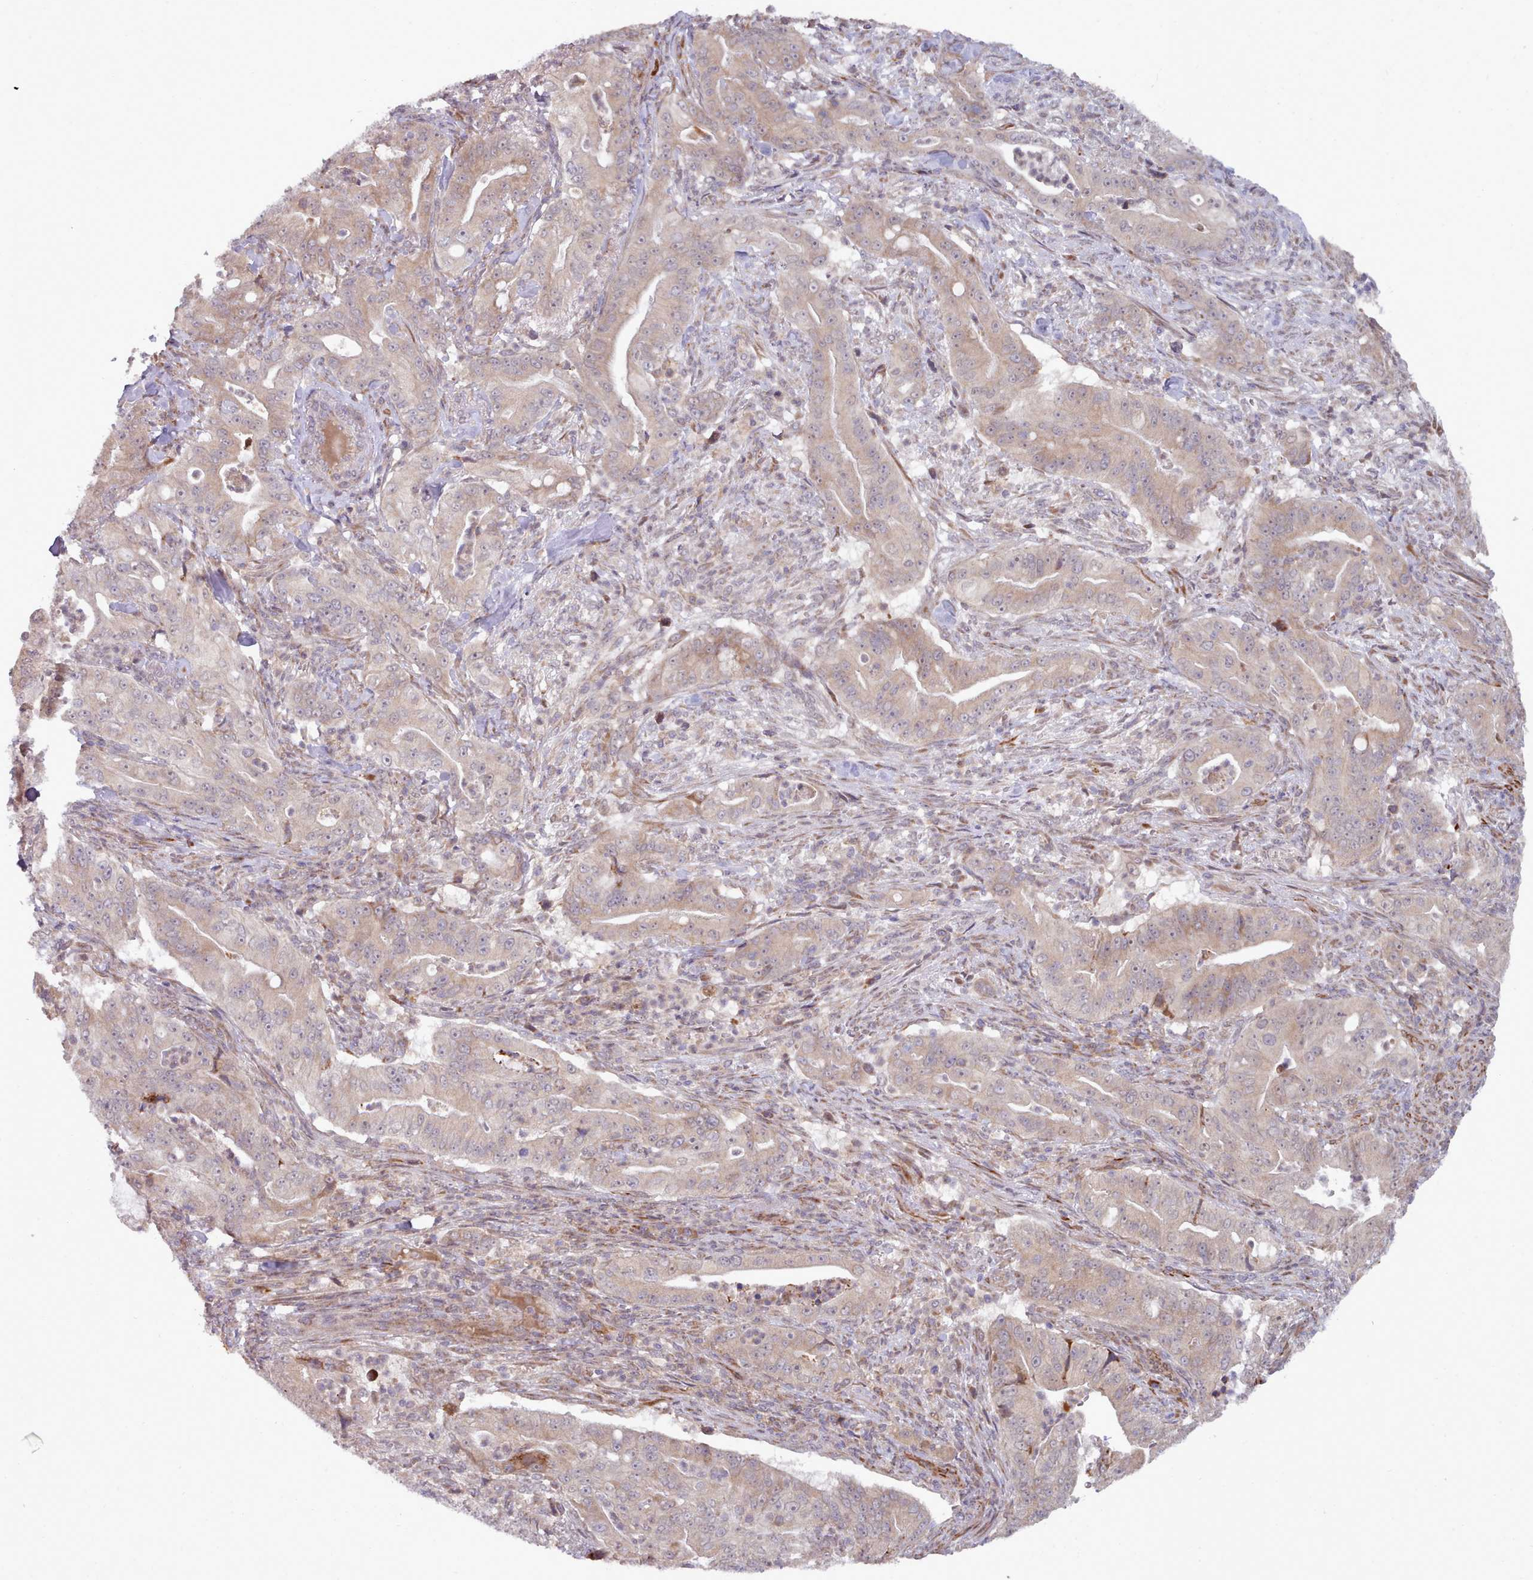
{"staining": {"intensity": "weak", "quantity": "25%-75%", "location": "cytoplasmic/membranous"}, "tissue": "pancreatic cancer", "cell_type": "Tumor cells", "image_type": "cancer", "snomed": [{"axis": "morphology", "description": "Adenocarcinoma, NOS"}, {"axis": "topography", "description": "Pancreas"}], "caption": "There is low levels of weak cytoplasmic/membranous positivity in tumor cells of pancreatic cancer (adenocarcinoma), as demonstrated by immunohistochemical staining (brown color).", "gene": "TRIM26", "patient": {"sex": "male", "age": 71}}